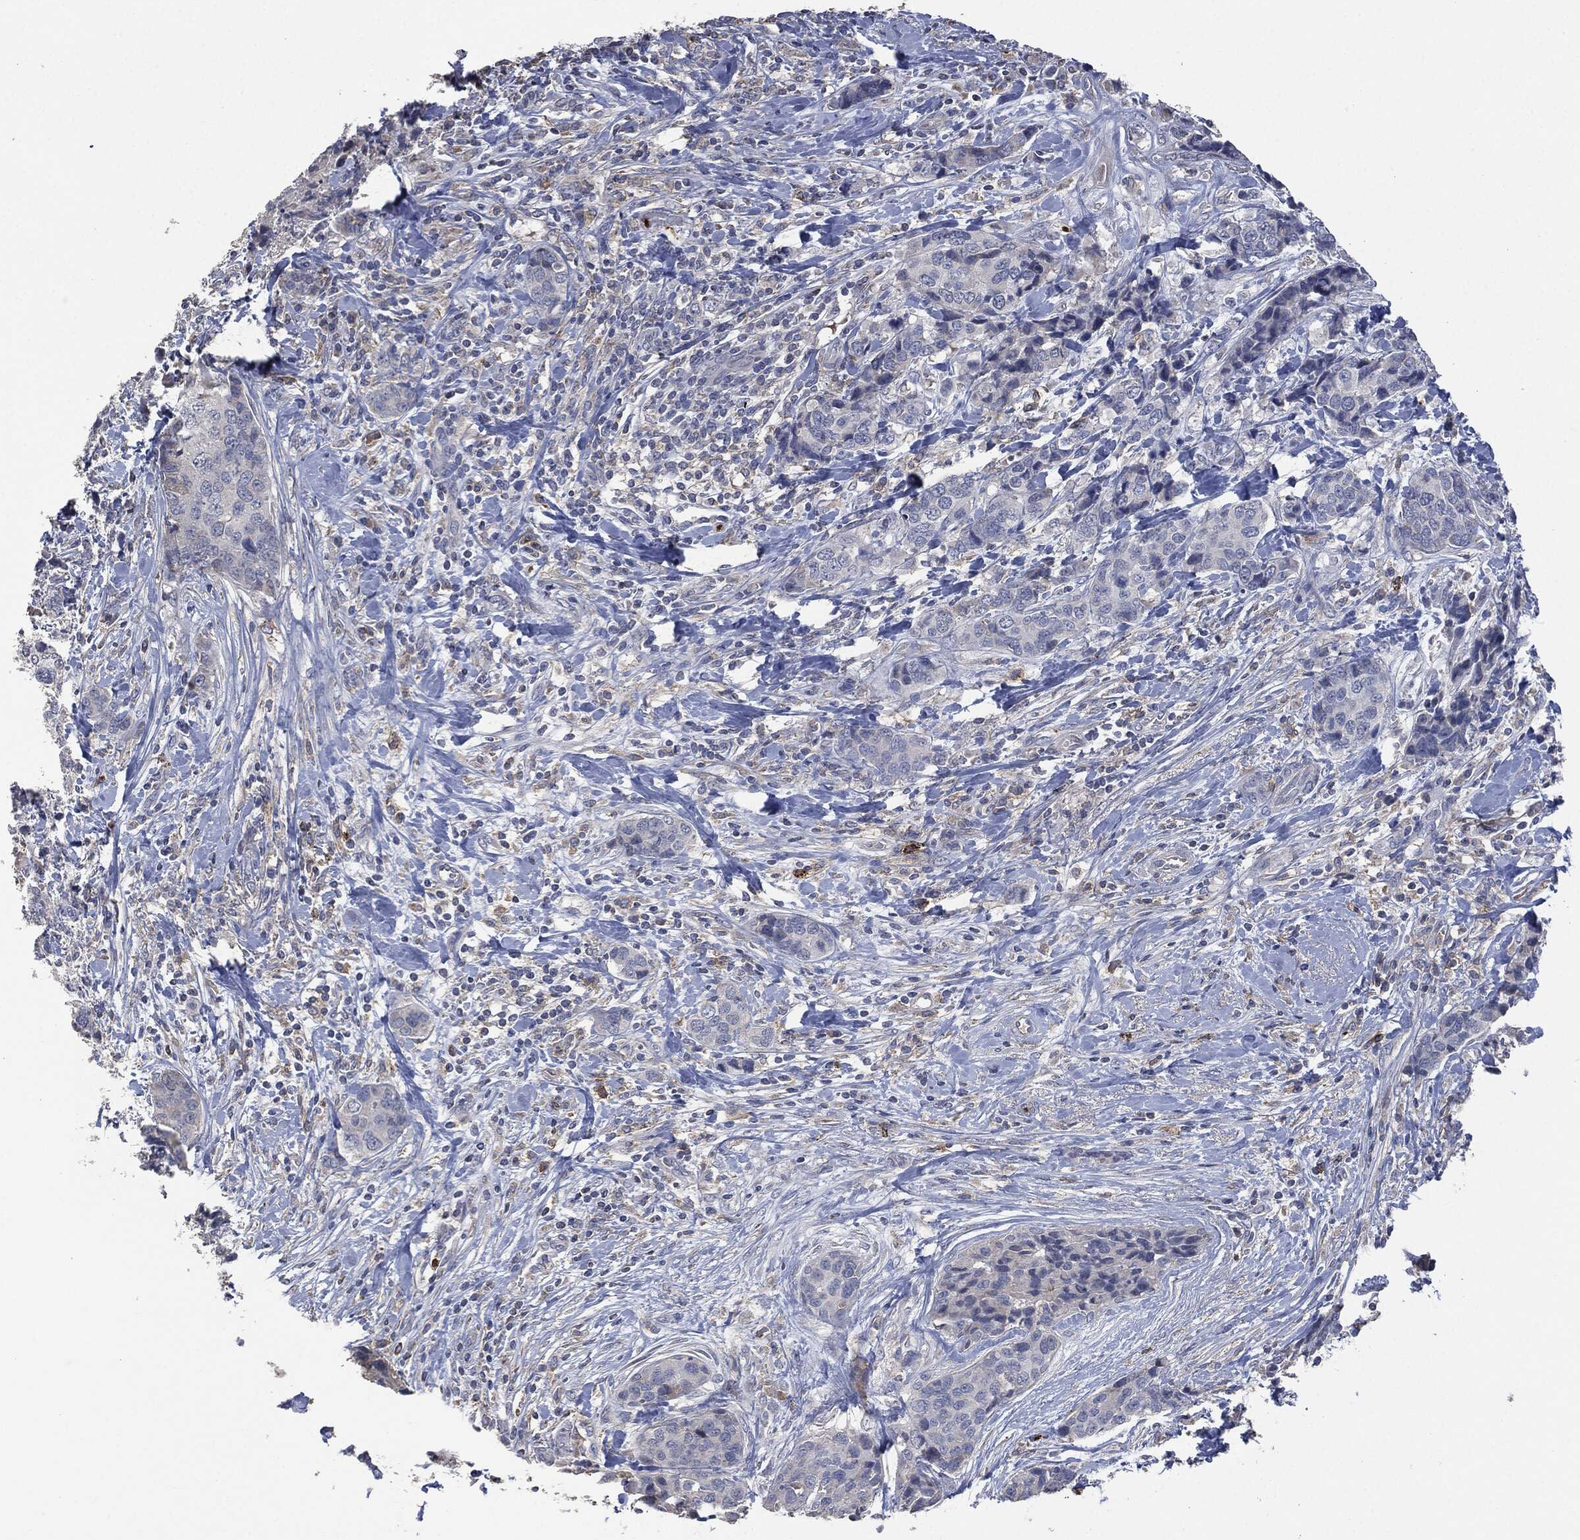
{"staining": {"intensity": "weak", "quantity": "<25%", "location": "cytoplasmic/membranous"}, "tissue": "breast cancer", "cell_type": "Tumor cells", "image_type": "cancer", "snomed": [{"axis": "morphology", "description": "Lobular carcinoma"}, {"axis": "topography", "description": "Breast"}], "caption": "Immunohistochemistry (IHC) histopathology image of breast cancer stained for a protein (brown), which shows no positivity in tumor cells.", "gene": "CD33", "patient": {"sex": "female", "age": 59}}